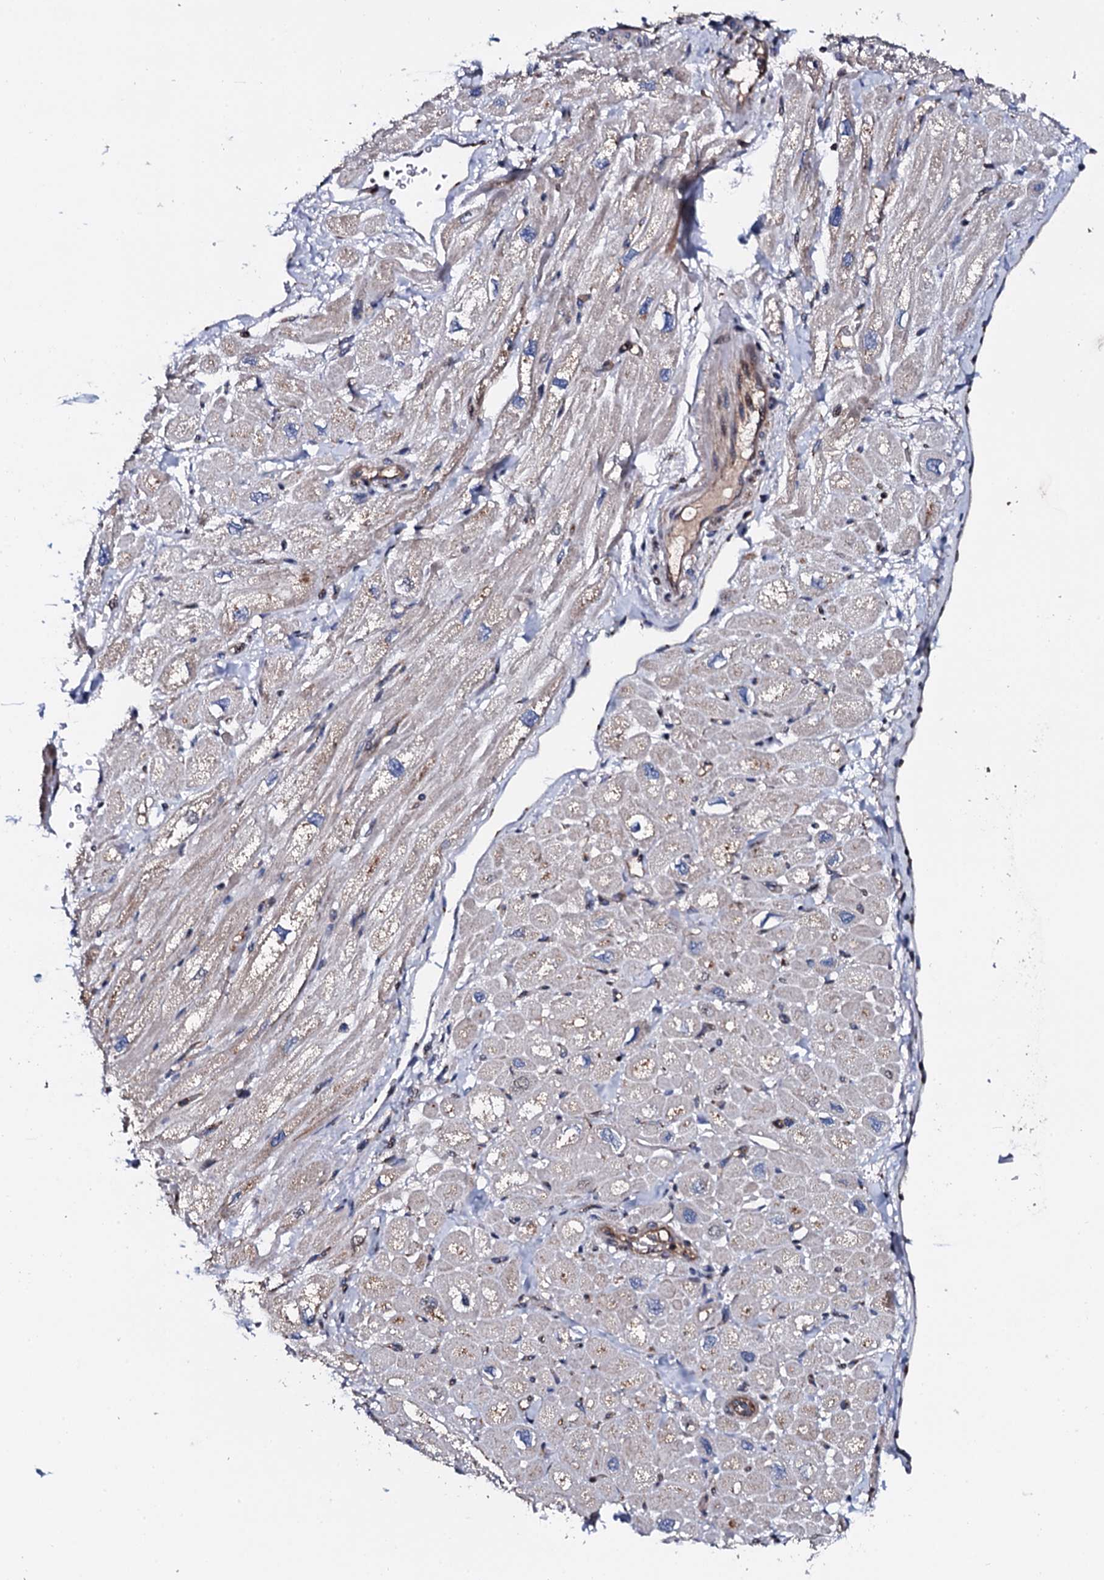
{"staining": {"intensity": "weak", "quantity": "<25%", "location": "cytoplasmic/membranous"}, "tissue": "heart muscle", "cell_type": "Cardiomyocytes", "image_type": "normal", "snomed": [{"axis": "morphology", "description": "Normal tissue, NOS"}, {"axis": "topography", "description": "Heart"}], "caption": "Immunohistochemistry (IHC) of normal heart muscle displays no staining in cardiomyocytes.", "gene": "PLET1", "patient": {"sex": "male", "age": 65}}